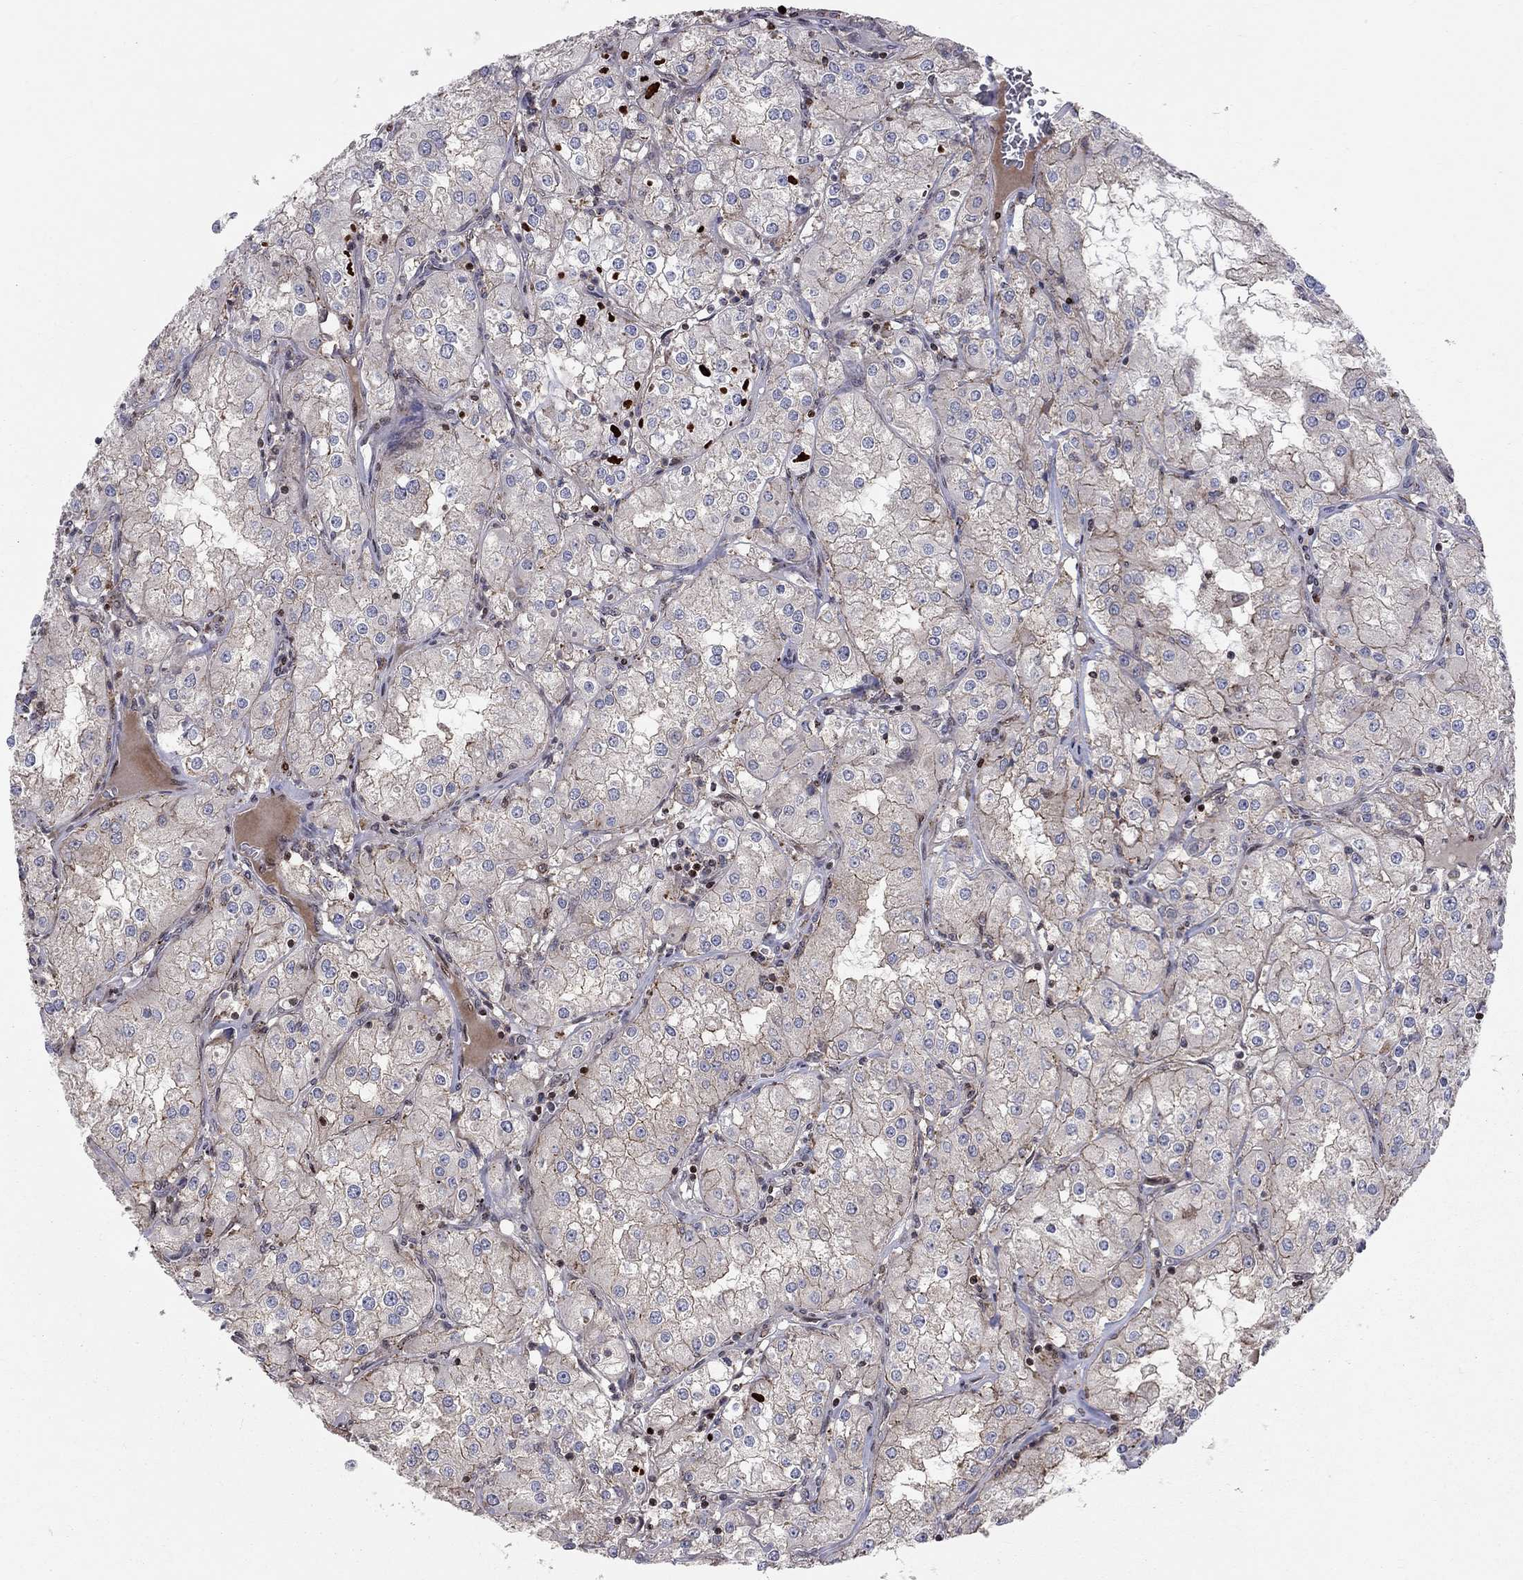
{"staining": {"intensity": "negative", "quantity": "none", "location": "none"}, "tissue": "renal cancer", "cell_type": "Tumor cells", "image_type": "cancer", "snomed": [{"axis": "morphology", "description": "Adenocarcinoma, NOS"}, {"axis": "topography", "description": "Kidney"}], "caption": "High magnification brightfield microscopy of renal adenocarcinoma stained with DAB (brown) and counterstained with hematoxylin (blue): tumor cells show no significant expression. The staining was performed using DAB (3,3'-diaminobenzidine) to visualize the protein expression in brown, while the nuclei were stained in blue with hematoxylin (Magnification: 20x).", "gene": "ERN2", "patient": {"sex": "male", "age": 77}}